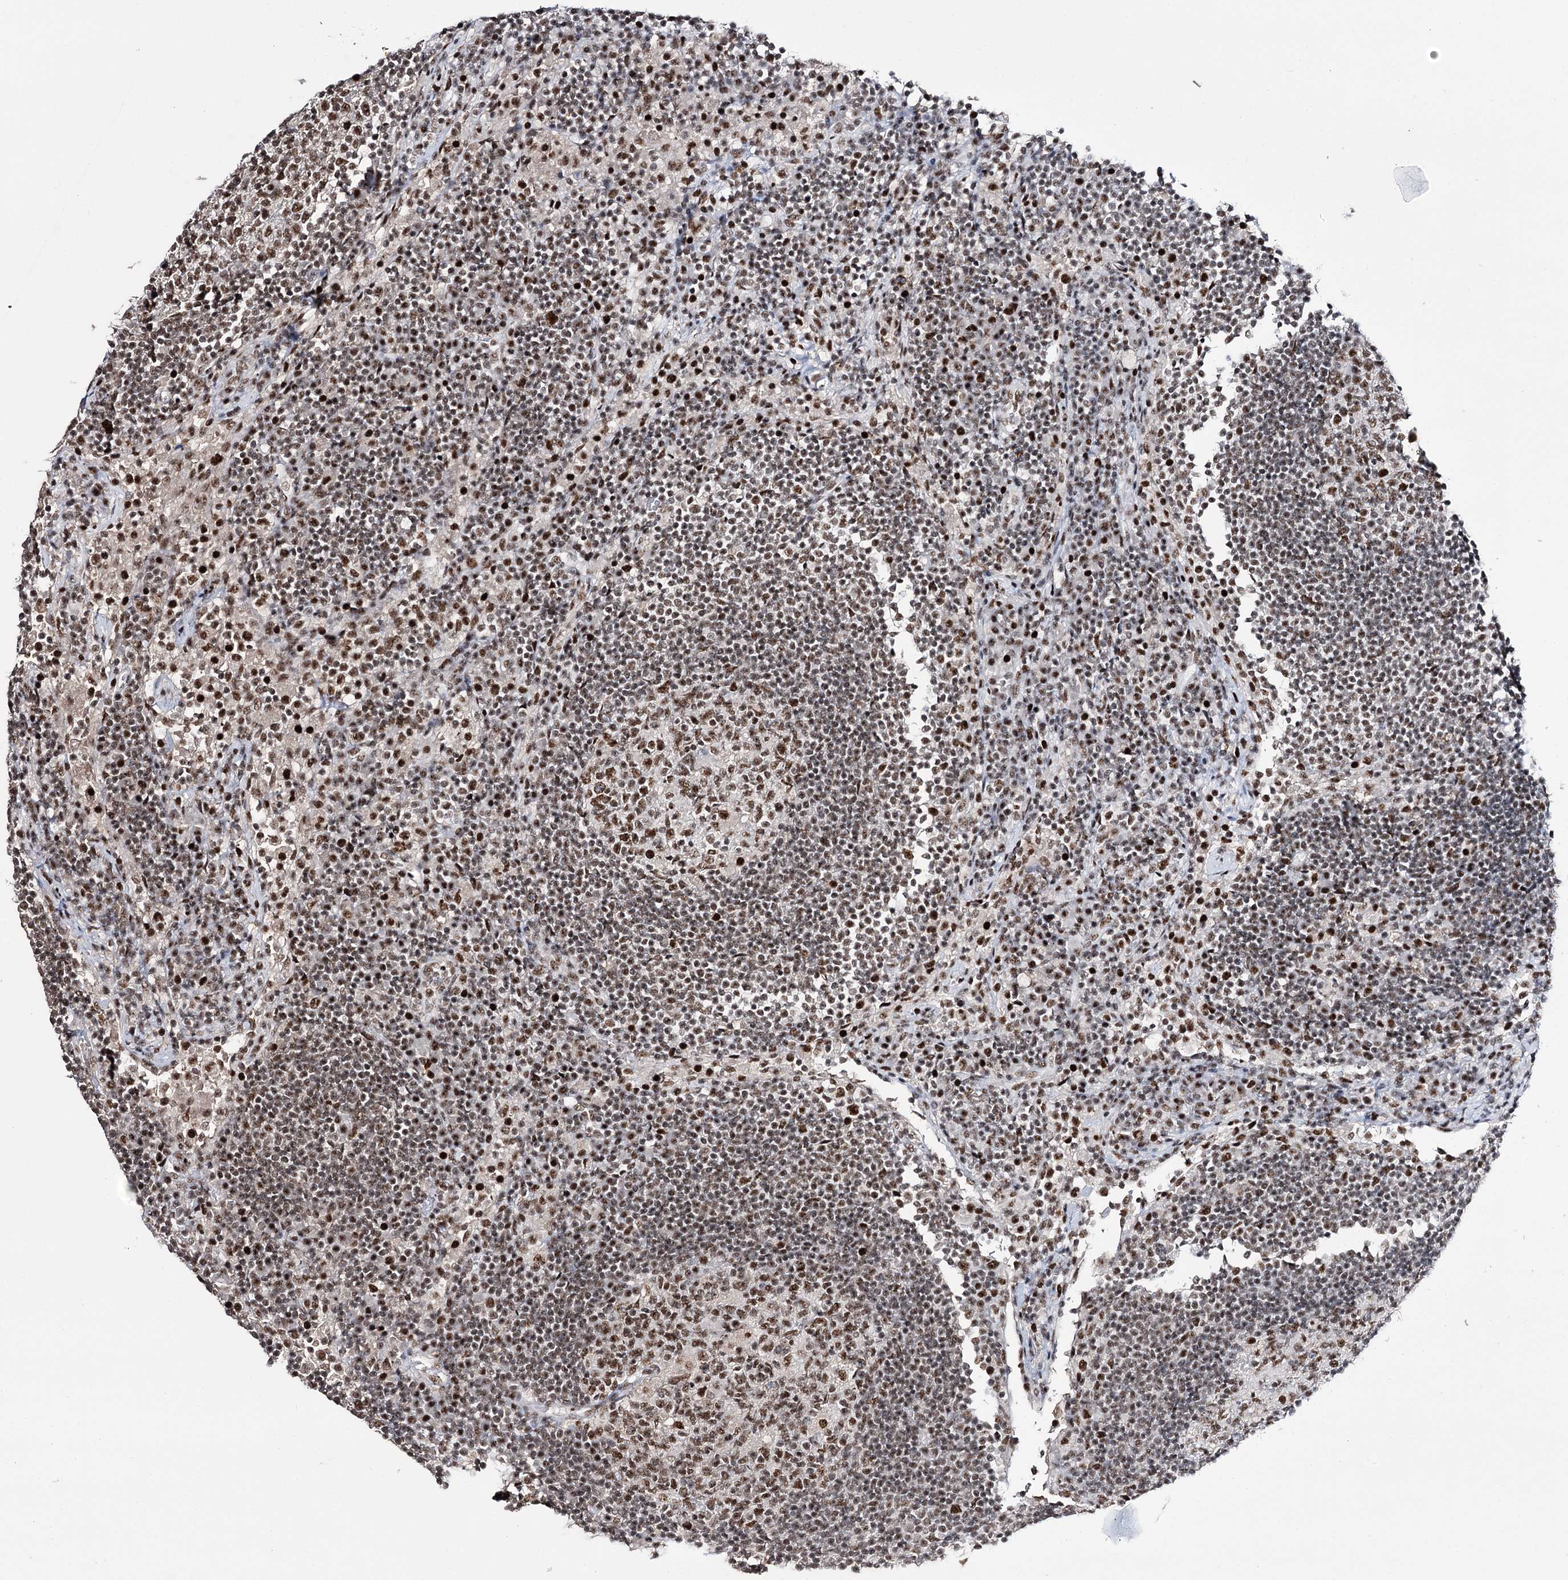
{"staining": {"intensity": "moderate", "quantity": ">75%", "location": "nuclear"}, "tissue": "lymph node", "cell_type": "Germinal center cells", "image_type": "normal", "snomed": [{"axis": "morphology", "description": "Normal tissue, NOS"}, {"axis": "topography", "description": "Lymph node"}], "caption": "Lymph node stained with a brown dye shows moderate nuclear positive positivity in about >75% of germinal center cells.", "gene": "PRPF40A", "patient": {"sex": "female", "age": 53}}